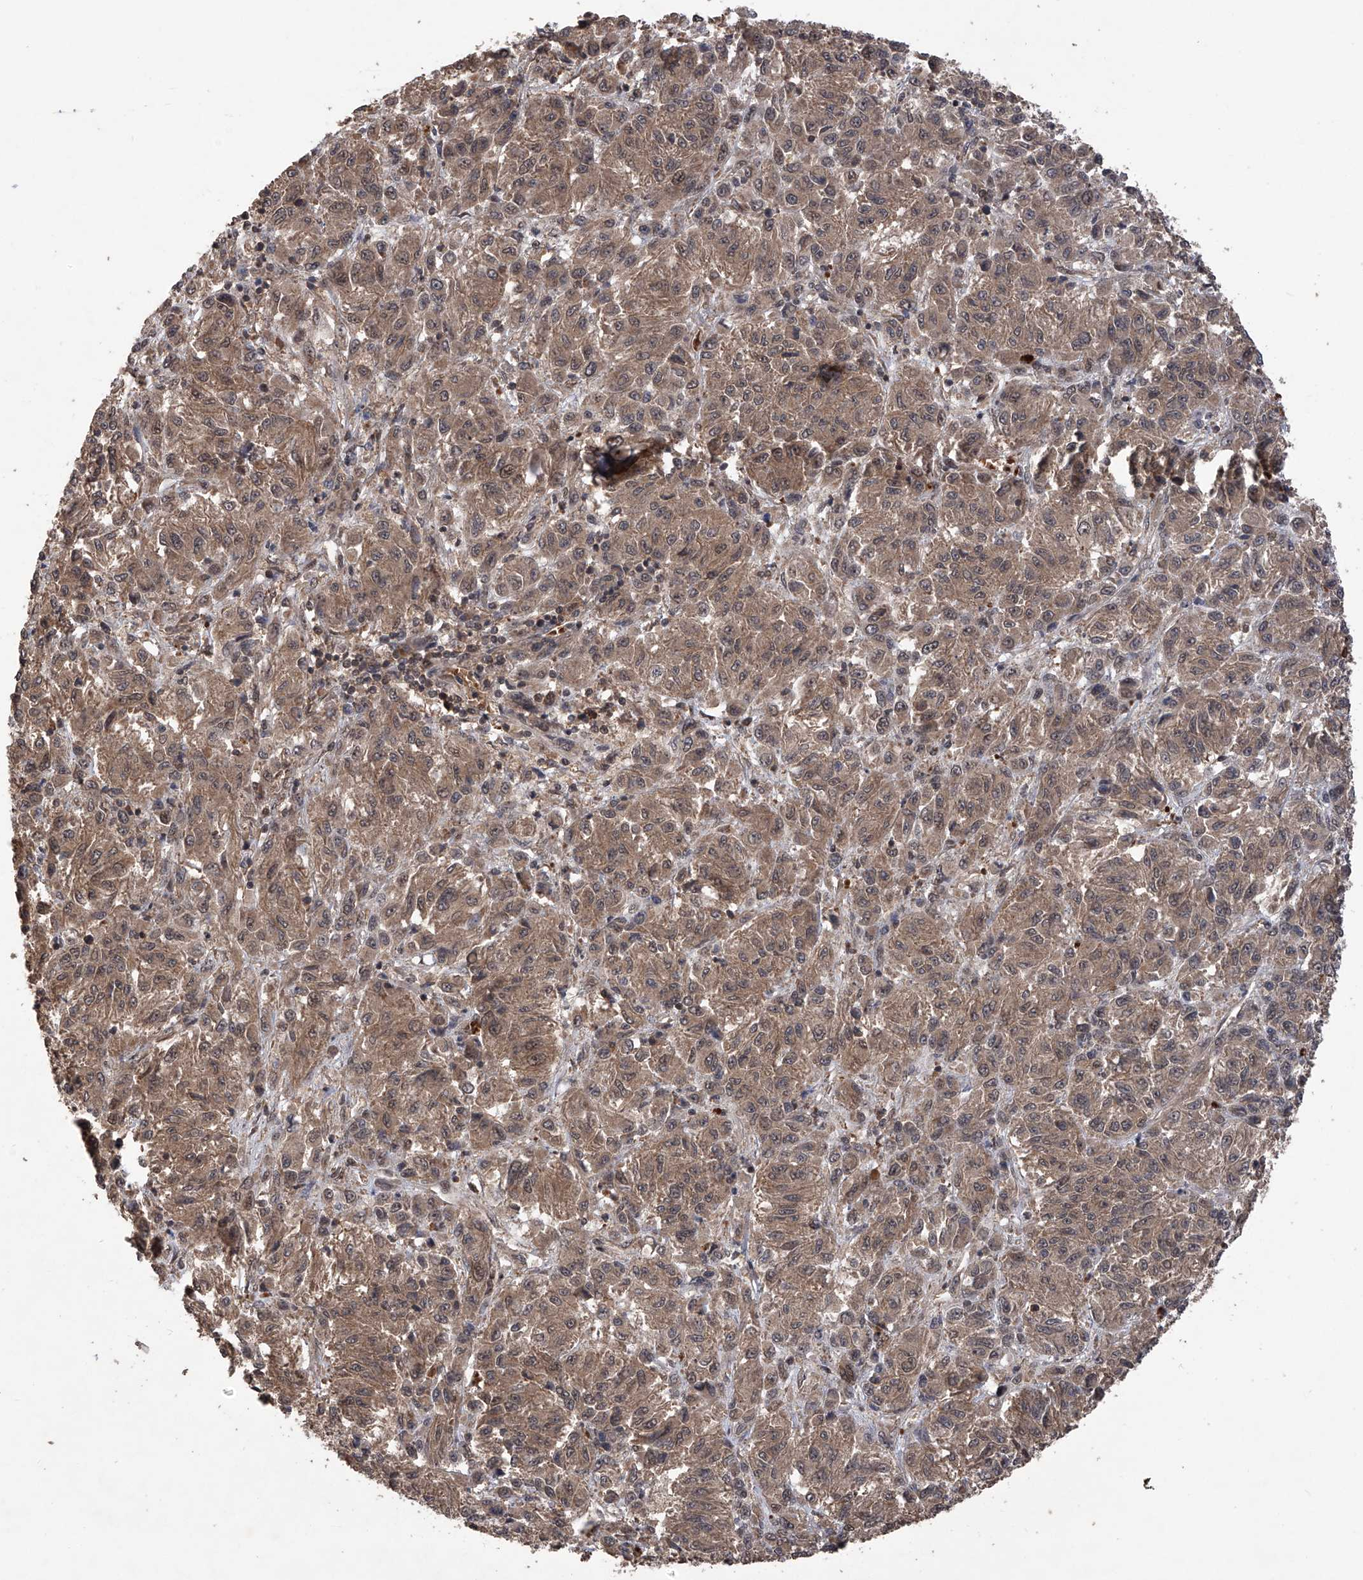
{"staining": {"intensity": "weak", "quantity": ">75%", "location": "cytoplasmic/membranous,nuclear"}, "tissue": "melanoma", "cell_type": "Tumor cells", "image_type": "cancer", "snomed": [{"axis": "morphology", "description": "Malignant melanoma, Metastatic site"}, {"axis": "topography", "description": "Lung"}], "caption": "Malignant melanoma (metastatic site) was stained to show a protein in brown. There is low levels of weak cytoplasmic/membranous and nuclear expression in about >75% of tumor cells.", "gene": "LYSMD4", "patient": {"sex": "male", "age": 64}}